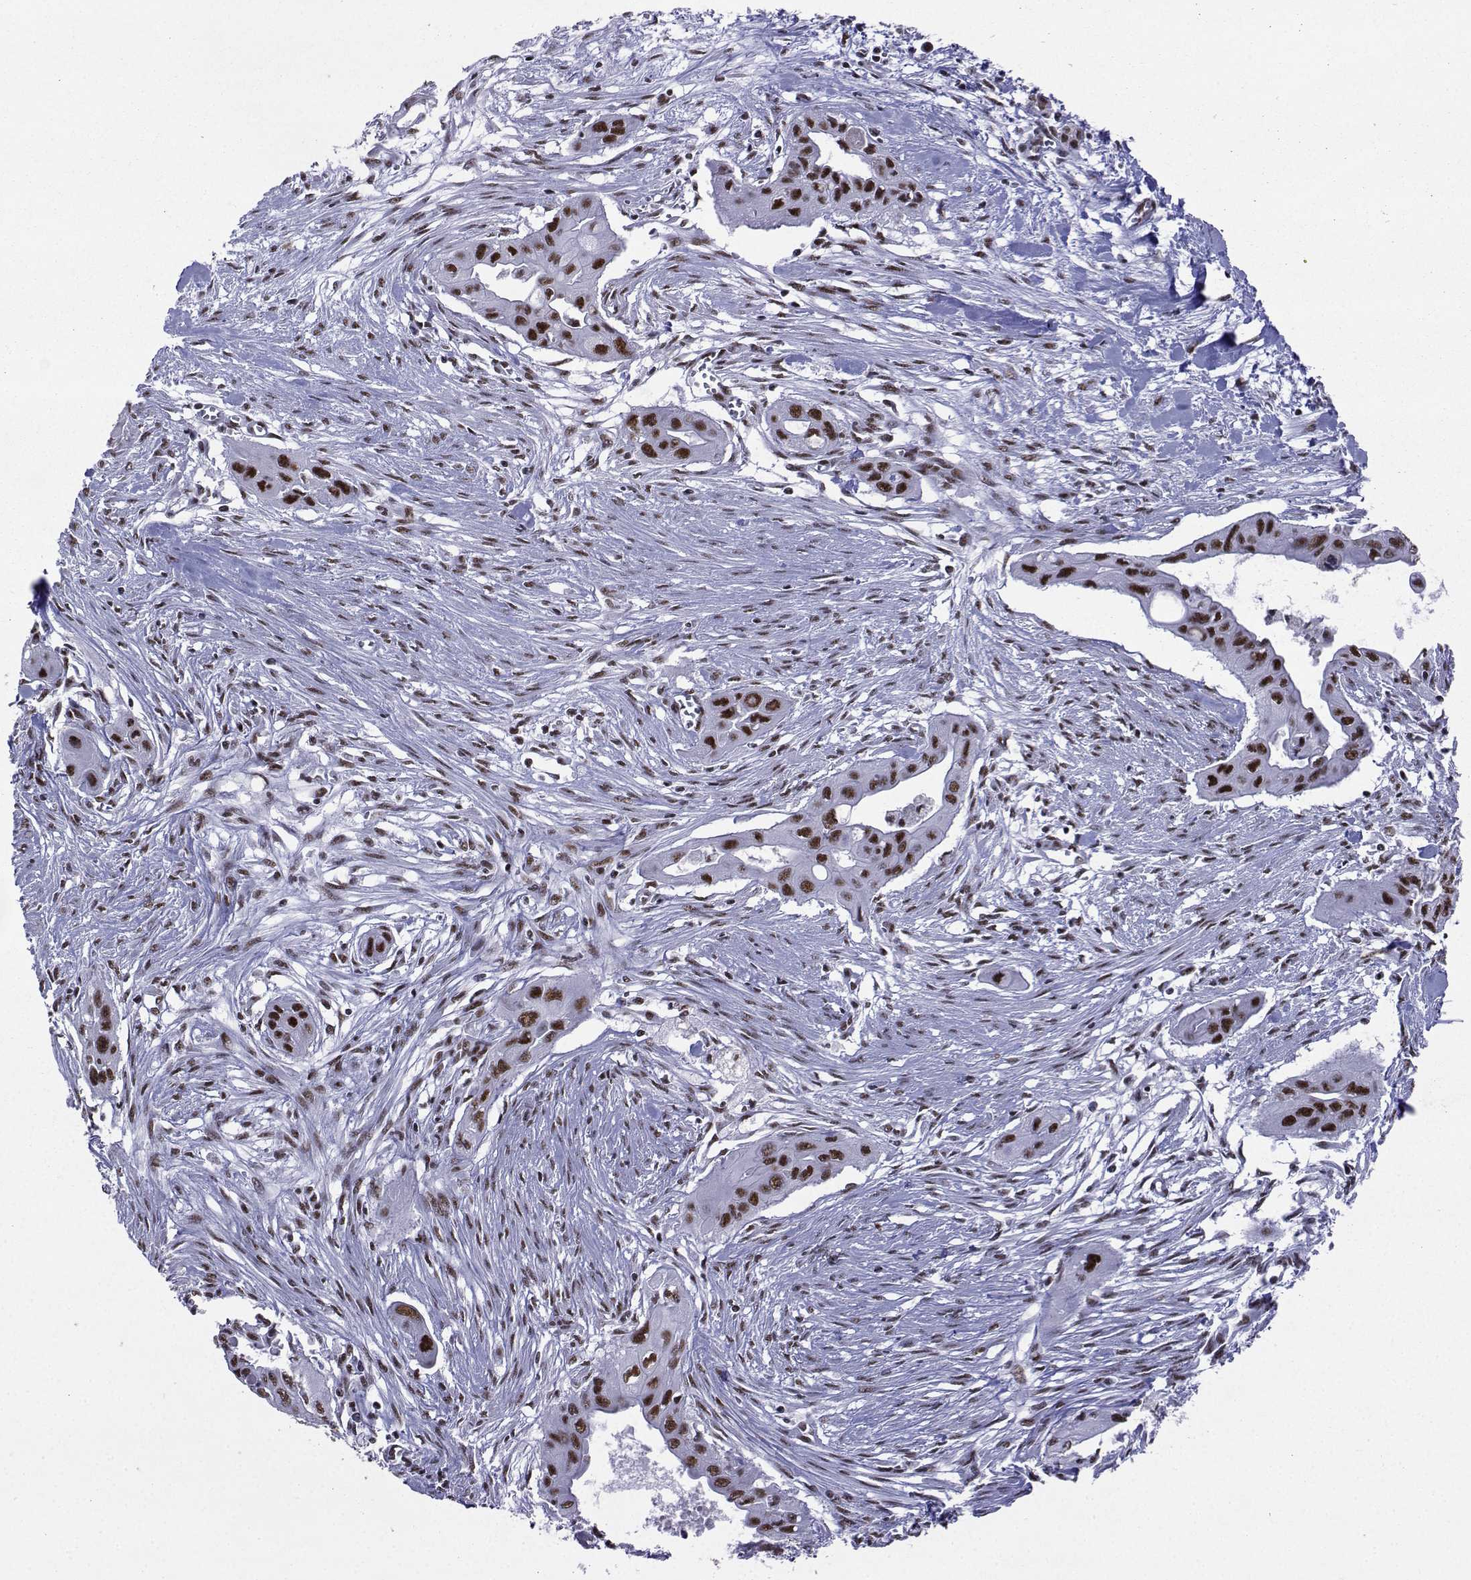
{"staining": {"intensity": "strong", "quantity": ">75%", "location": "nuclear"}, "tissue": "pancreatic cancer", "cell_type": "Tumor cells", "image_type": "cancer", "snomed": [{"axis": "morphology", "description": "Adenocarcinoma, NOS"}, {"axis": "topography", "description": "Pancreas"}], "caption": "Tumor cells reveal high levels of strong nuclear positivity in about >75% of cells in pancreatic cancer.", "gene": "SNRPB2", "patient": {"sex": "male", "age": 60}}